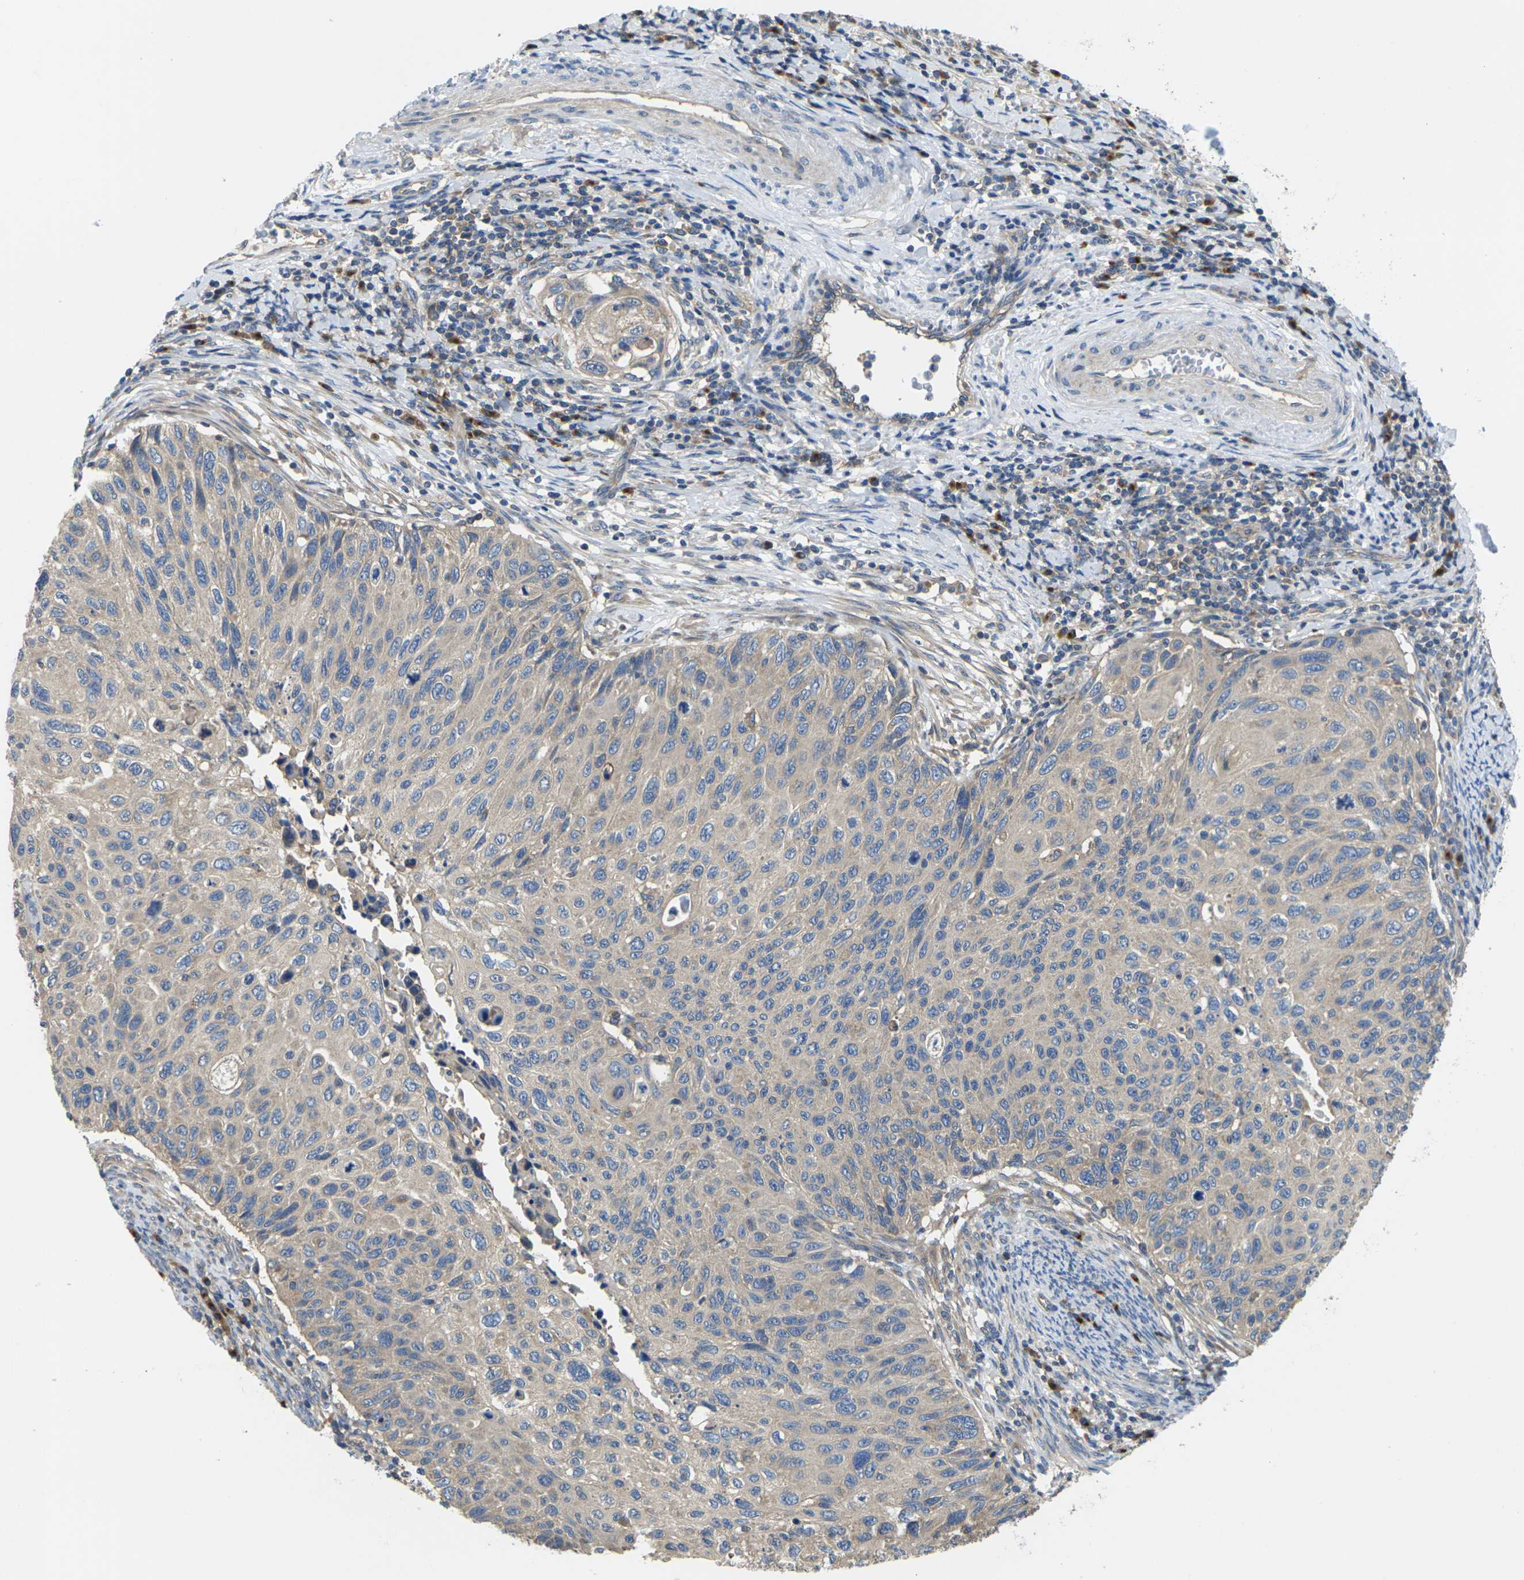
{"staining": {"intensity": "weak", "quantity": ">75%", "location": "cytoplasmic/membranous"}, "tissue": "cervical cancer", "cell_type": "Tumor cells", "image_type": "cancer", "snomed": [{"axis": "morphology", "description": "Squamous cell carcinoma, NOS"}, {"axis": "topography", "description": "Cervix"}], "caption": "Immunohistochemical staining of human cervical cancer demonstrates low levels of weak cytoplasmic/membranous expression in about >75% of tumor cells.", "gene": "TMCC2", "patient": {"sex": "female", "age": 70}}